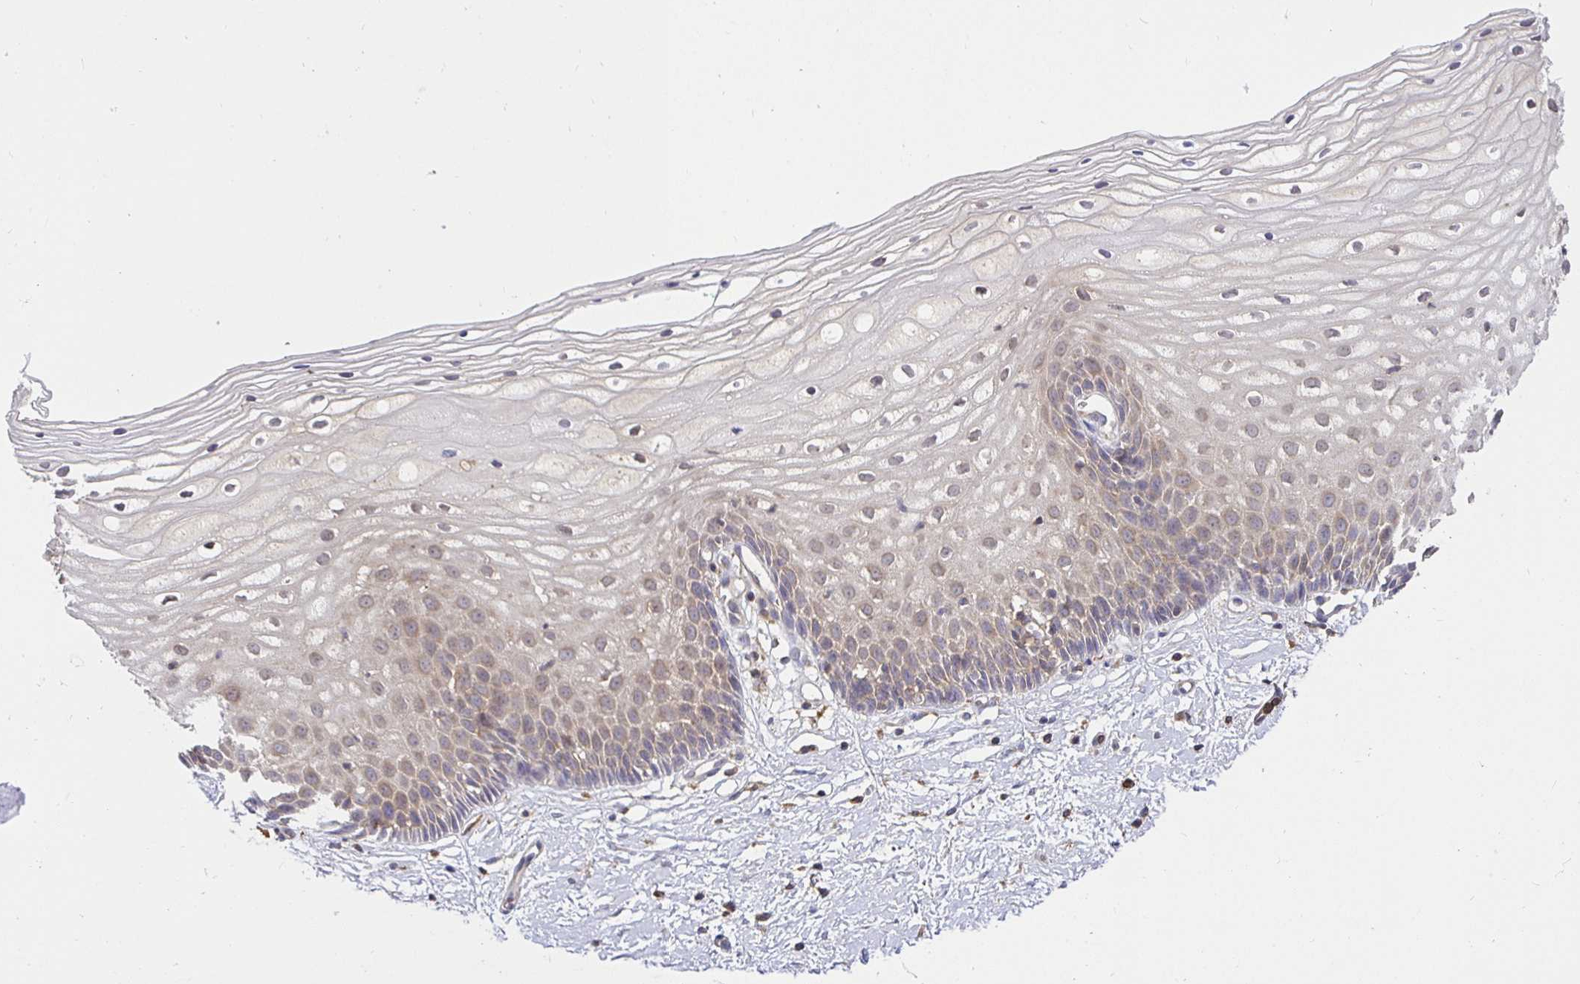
{"staining": {"intensity": "weak", "quantity": "25%-75%", "location": "cytoplasmic/membranous"}, "tissue": "cervix", "cell_type": "Glandular cells", "image_type": "normal", "snomed": [{"axis": "morphology", "description": "Normal tissue, NOS"}, {"axis": "topography", "description": "Cervix"}], "caption": "Cervix stained with a brown dye demonstrates weak cytoplasmic/membranous positive staining in approximately 25%-75% of glandular cells.", "gene": "ATP6V1F", "patient": {"sex": "female", "age": 36}}